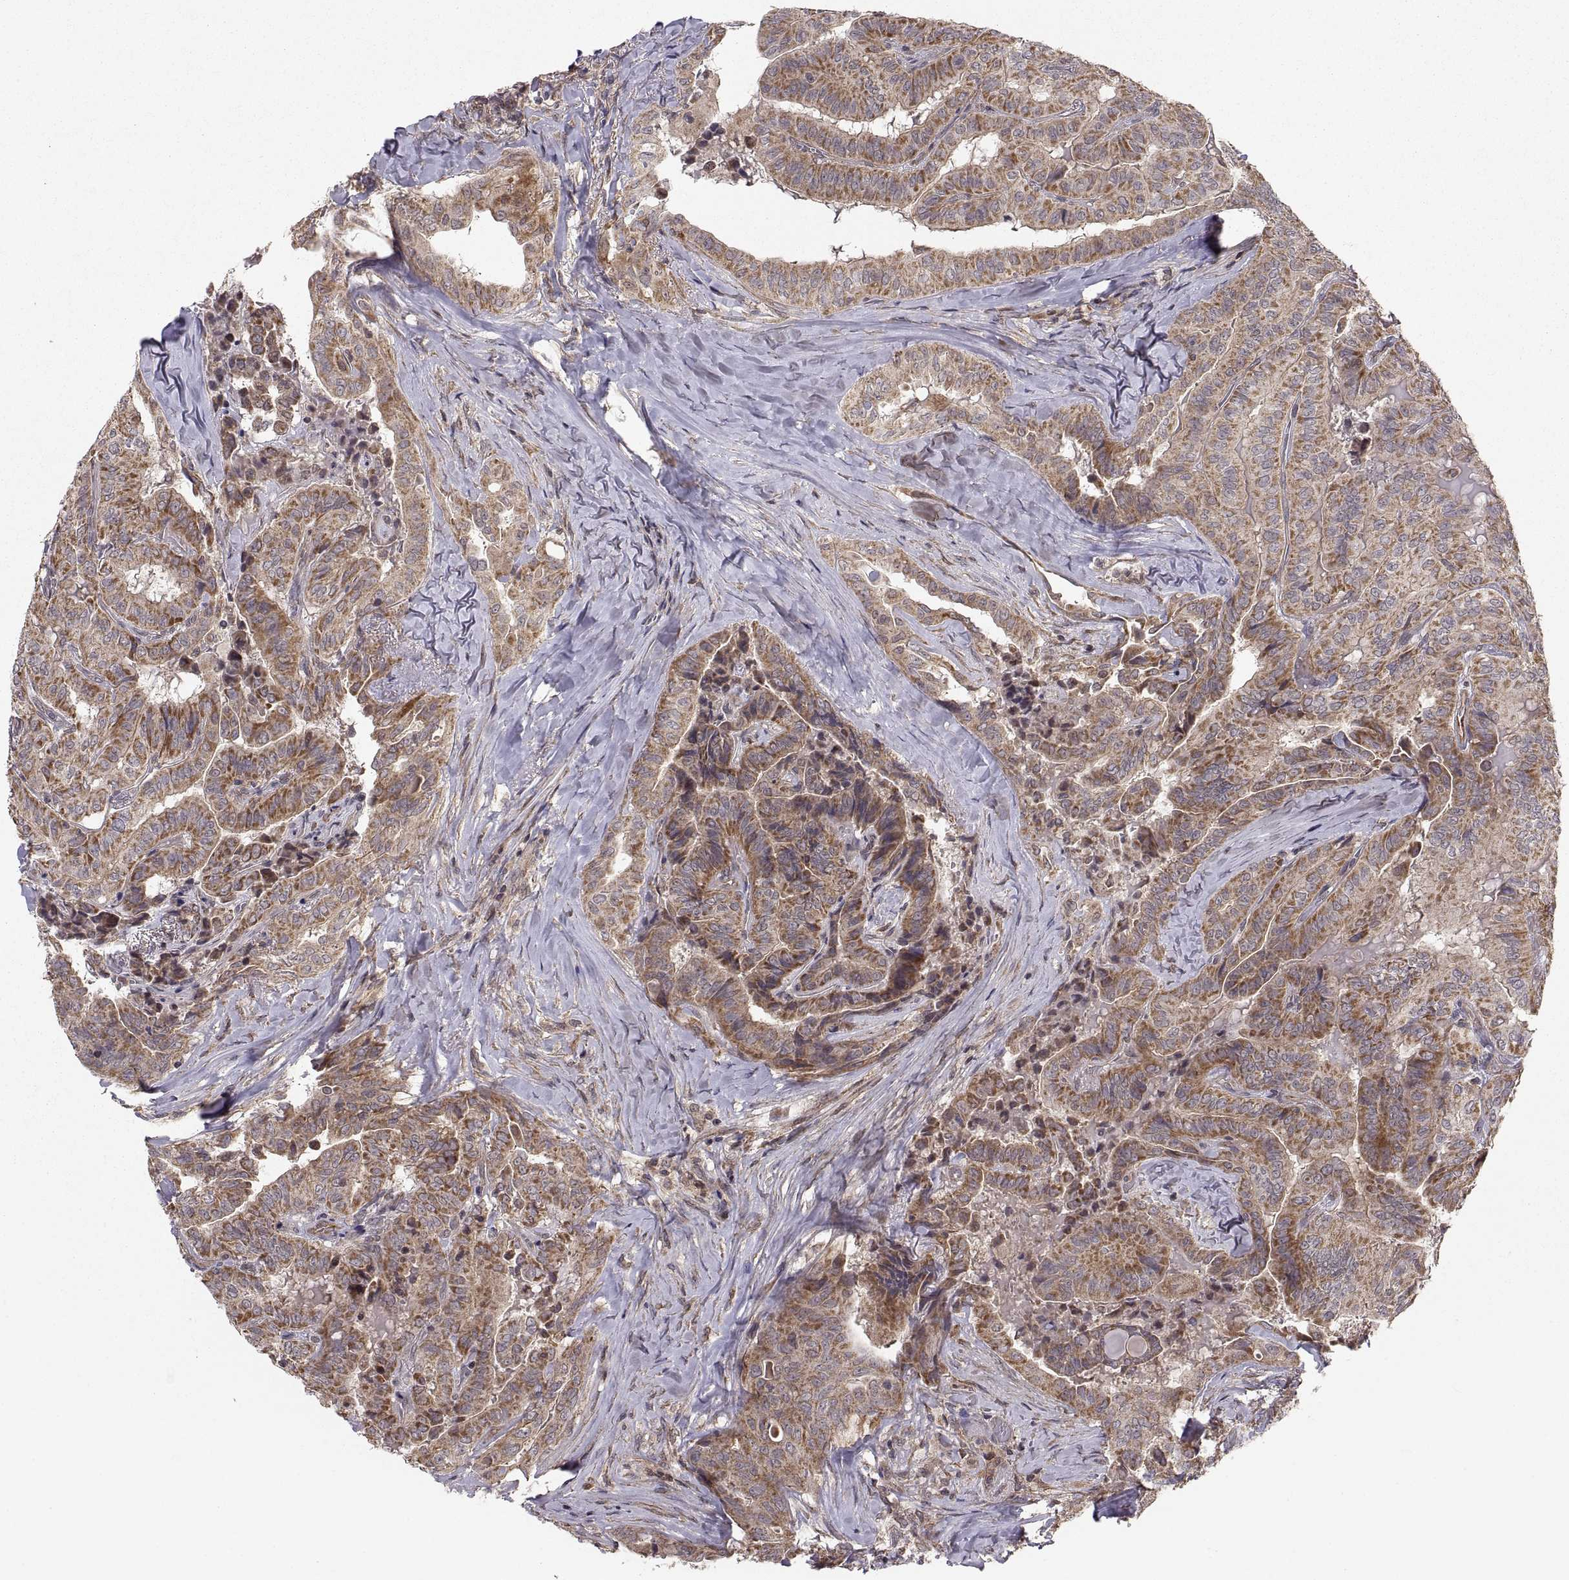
{"staining": {"intensity": "moderate", "quantity": "25%-75%", "location": "cytoplasmic/membranous"}, "tissue": "thyroid cancer", "cell_type": "Tumor cells", "image_type": "cancer", "snomed": [{"axis": "morphology", "description": "Papillary adenocarcinoma, NOS"}, {"axis": "topography", "description": "Thyroid gland"}], "caption": "Thyroid cancer stained with a brown dye displays moderate cytoplasmic/membranous positive staining in about 25%-75% of tumor cells.", "gene": "ABL2", "patient": {"sex": "female", "age": 68}}